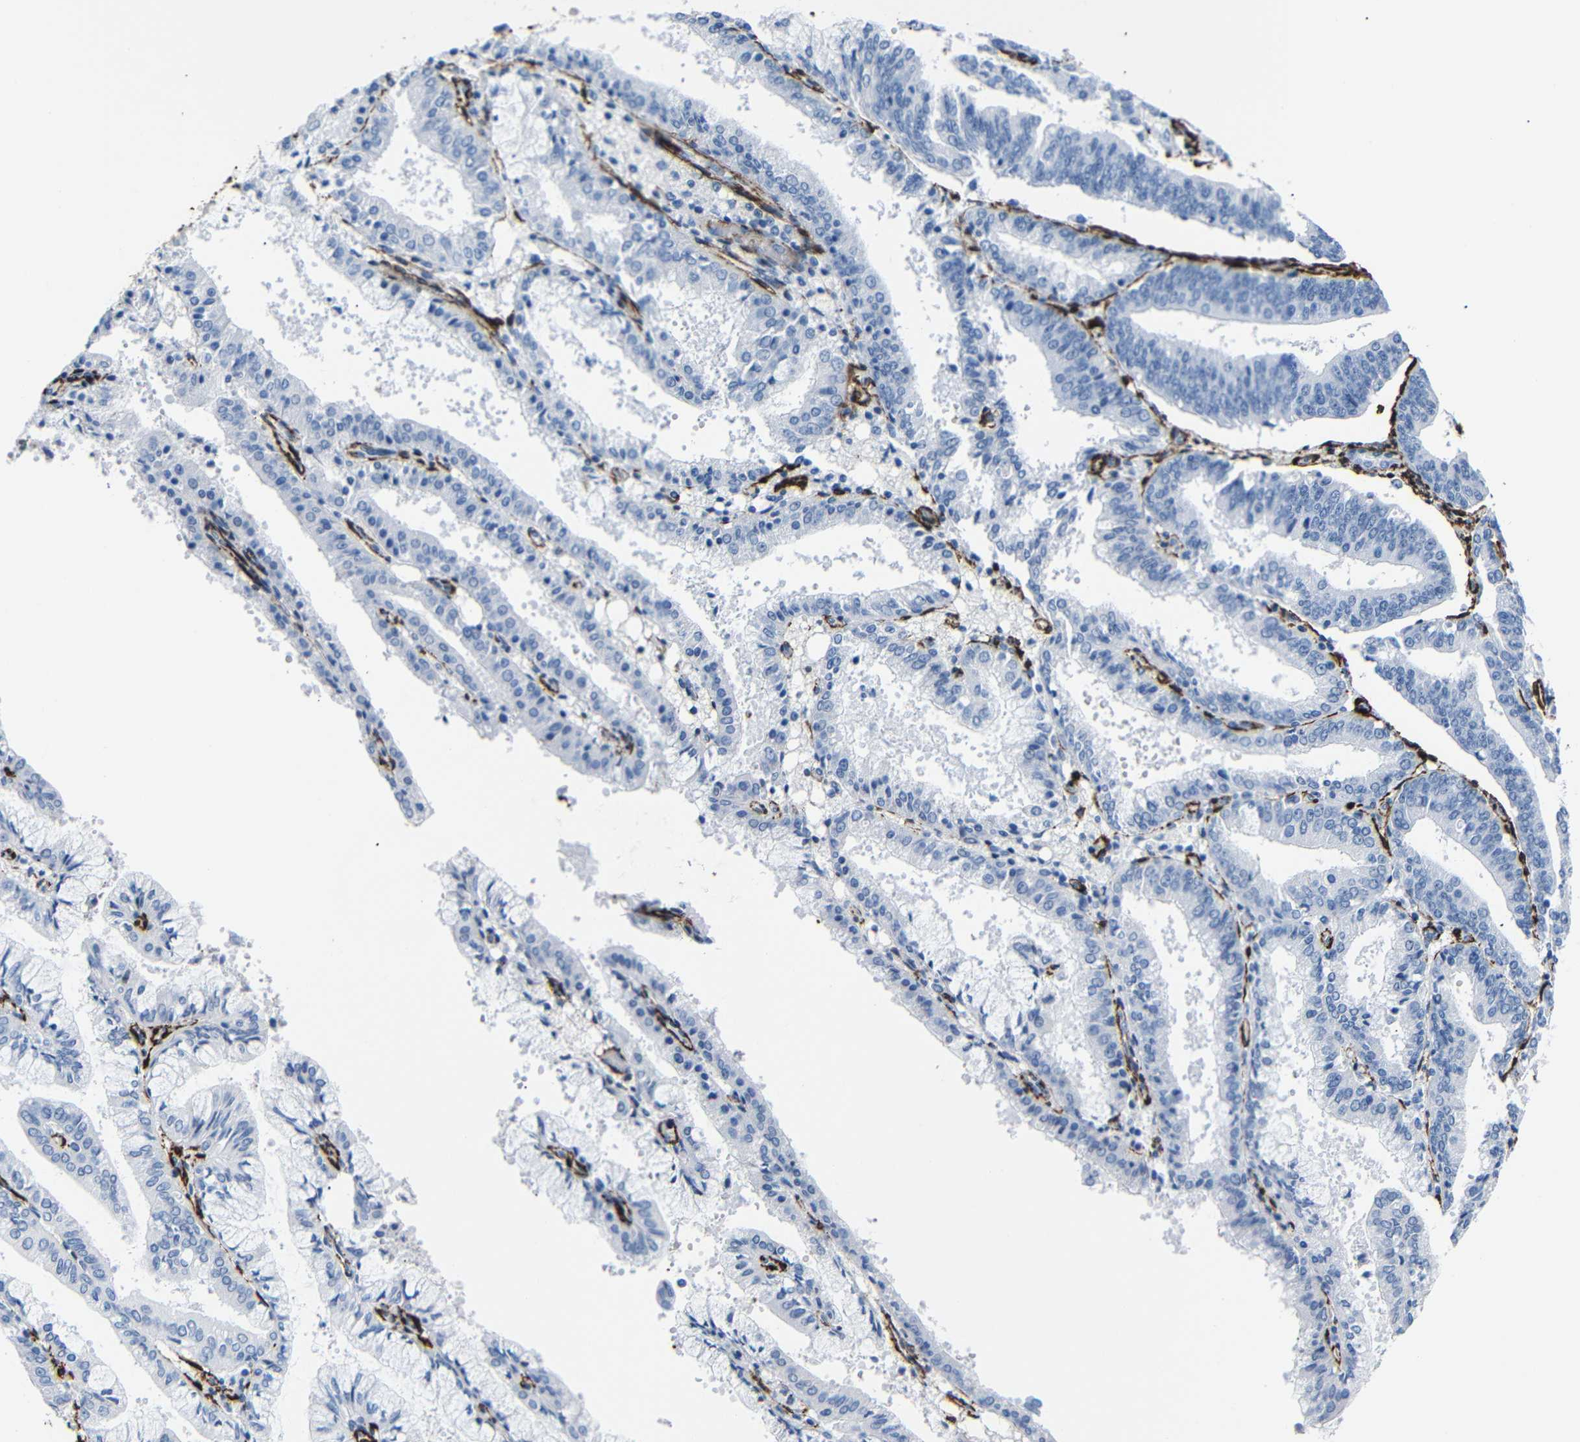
{"staining": {"intensity": "negative", "quantity": "none", "location": "none"}, "tissue": "endometrial cancer", "cell_type": "Tumor cells", "image_type": "cancer", "snomed": [{"axis": "morphology", "description": "Adenocarcinoma, NOS"}, {"axis": "topography", "description": "Endometrium"}], "caption": "IHC of human endometrial cancer (adenocarcinoma) exhibits no staining in tumor cells. (DAB immunohistochemistry (IHC) with hematoxylin counter stain).", "gene": "ACTA2", "patient": {"sex": "female", "age": 63}}